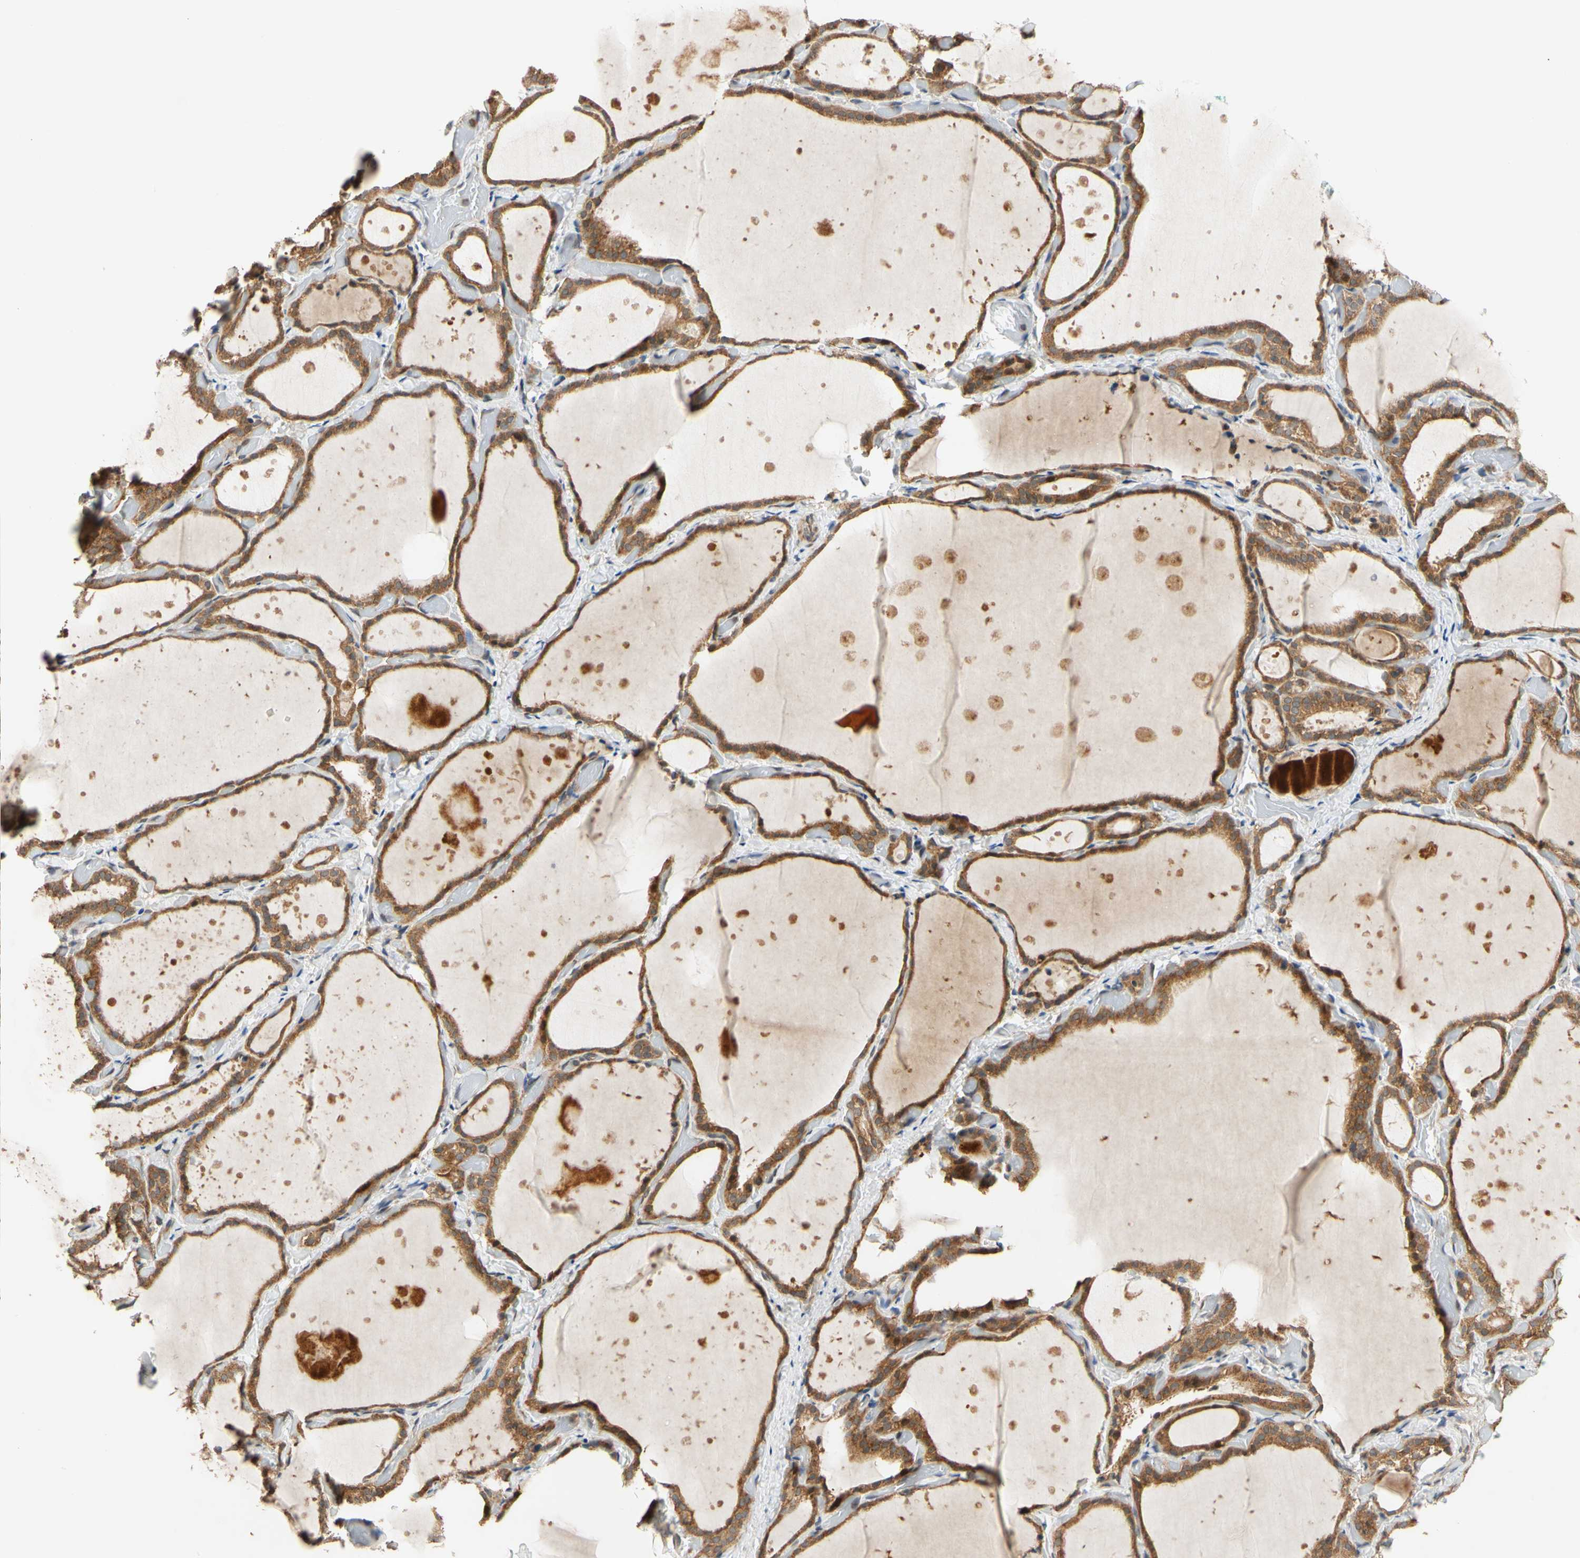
{"staining": {"intensity": "moderate", "quantity": ">75%", "location": "cytoplasmic/membranous"}, "tissue": "thyroid gland", "cell_type": "Glandular cells", "image_type": "normal", "snomed": [{"axis": "morphology", "description": "Normal tissue, NOS"}, {"axis": "topography", "description": "Thyroid gland"}], "caption": "High-power microscopy captured an IHC micrograph of unremarkable thyroid gland, revealing moderate cytoplasmic/membranous expression in approximately >75% of glandular cells. Using DAB (brown) and hematoxylin (blue) stains, captured at high magnification using brightfield microscopy.", "gene": "ANKHD1", "patient": {"sex": "female", "age": 44}}